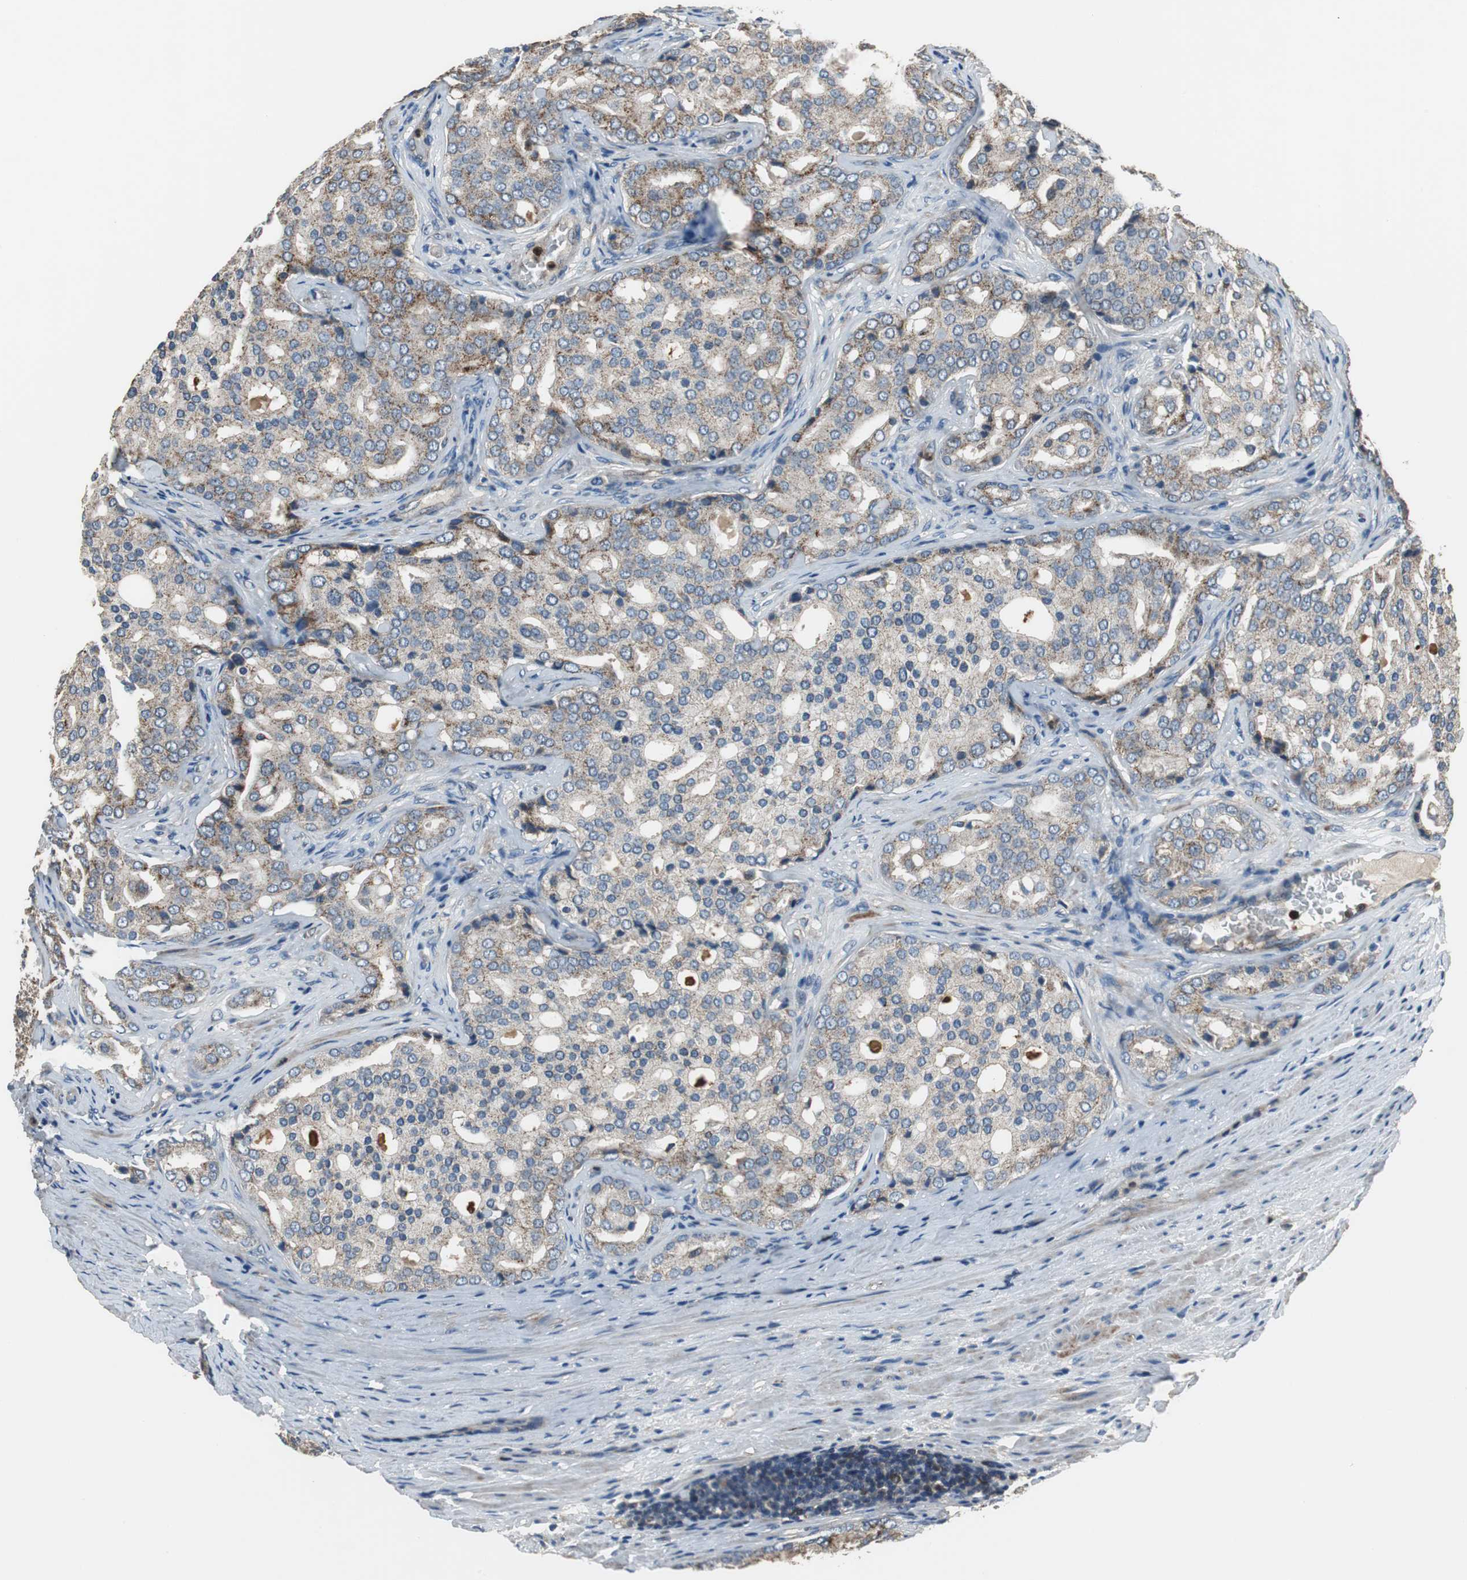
{"staining": {"intensity": "moderate", "quantity": ">75%", "location": "cytoplasmic/membranous"}, "tissue": "prostate cancer", "cell_type": "Tumor cells", "image_type": "cancer", "snomed": [{"axis": "morphology", "description": "Adenocarcinoma, High grade"}, {"axis": "topography", "description": "Prostate"}], "caption": "Immunohistochemical staining of human adenocarcinoma (high-grade) (prostate) shows moderate cytoplasmic/membranous protein staining in about >75% of tumor cells.", "gene": "PI4KB", "patient": {"sex": "male", "age": 64}}